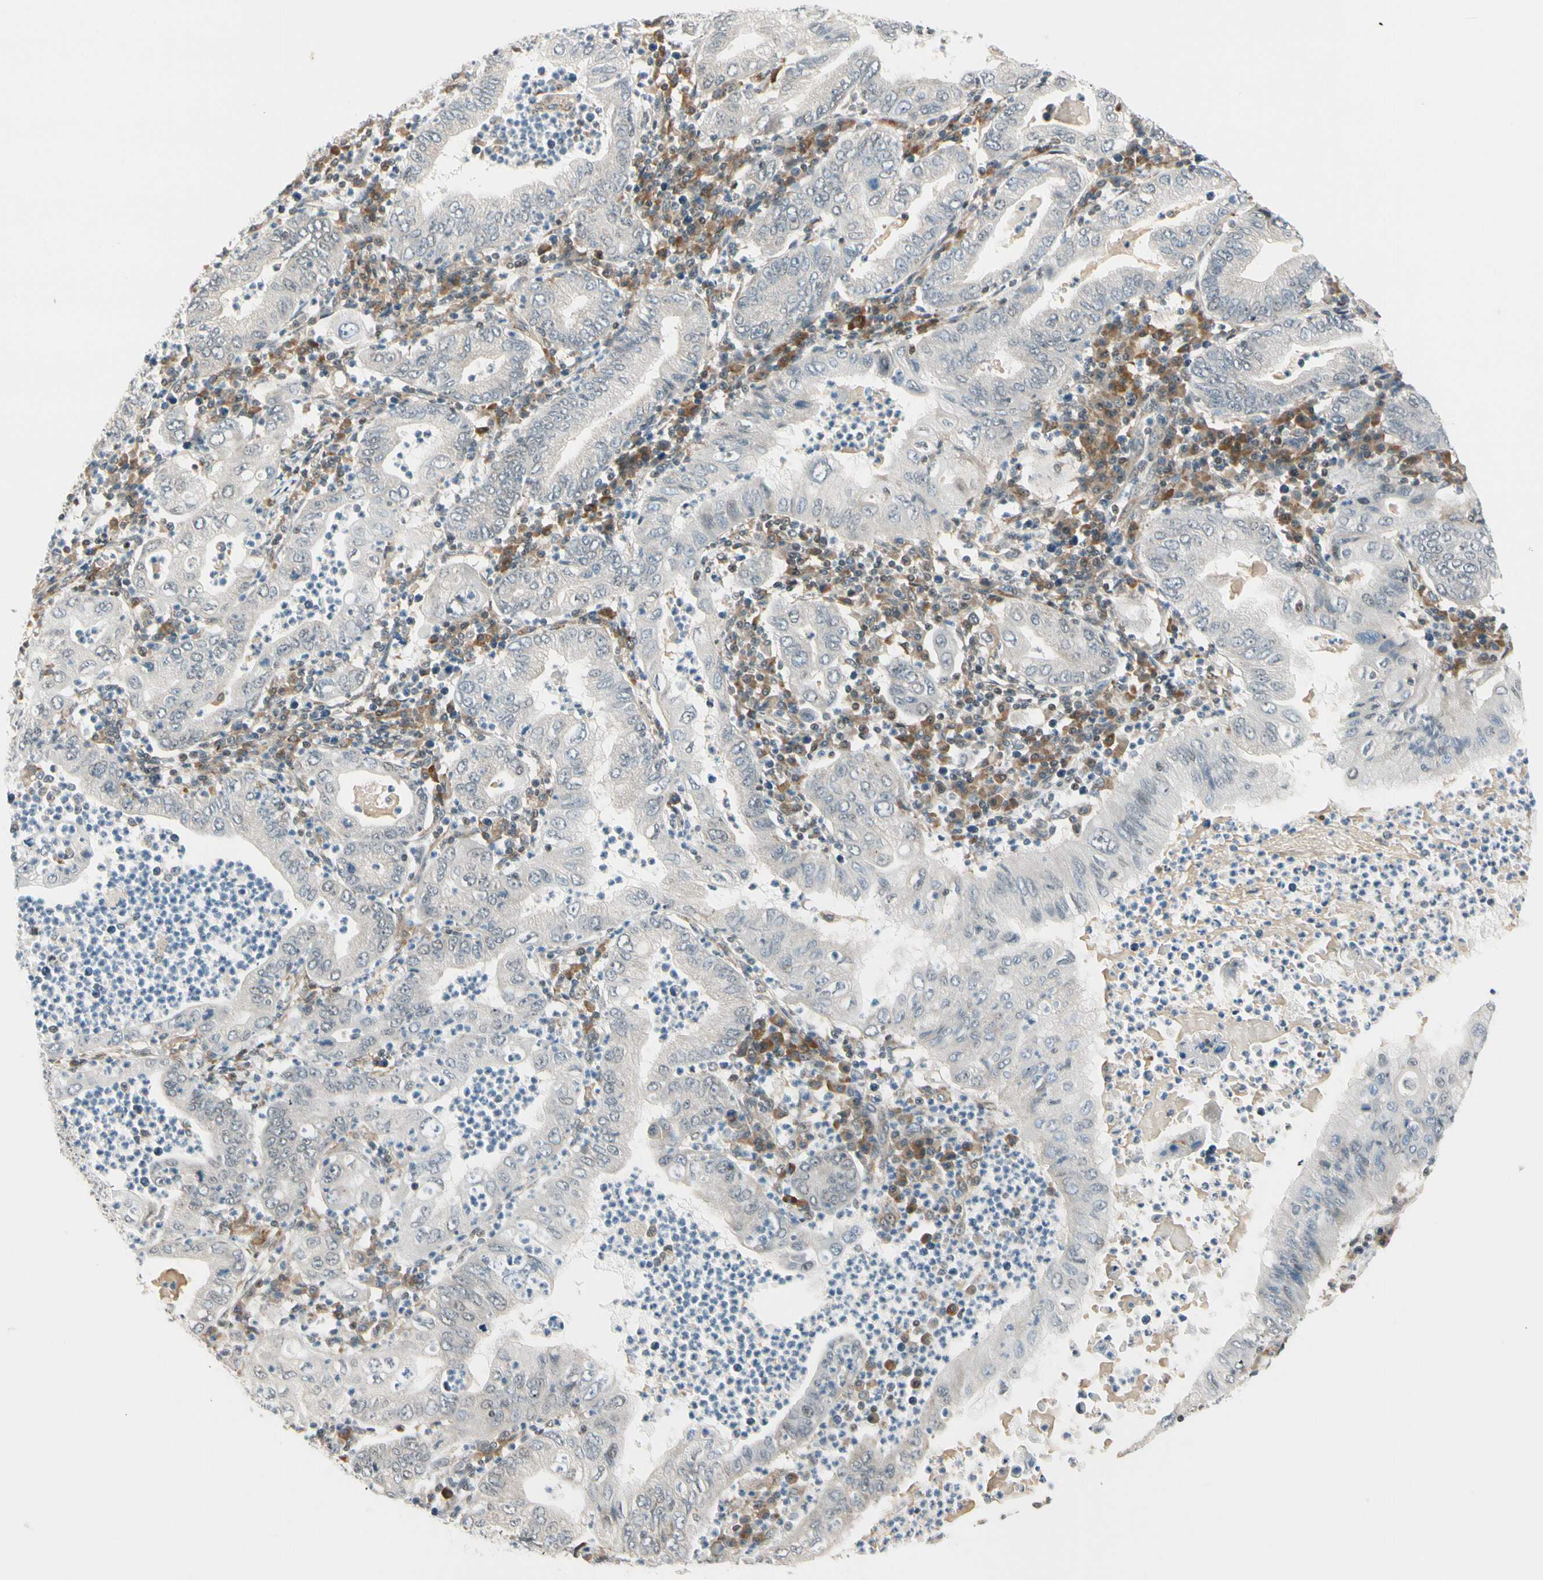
{"staining": {"intensity": "negative", "quantity": "none", "location": "none"}, "tissue": "stomach cancer", "cell_type": "Tumor cells", "image_type": "cancer", "snomed": [{"axis": "morphology", "description": "Normal tissue, NOS"}, {"axis": "morphology", "description": "Adenocarcinoma, NOS"}, {"axis": "topography", "description": "Esophagus"}, {"axis": "topography", "description": "Stomach, upper"}, {"axis": "topography", "description": "Peripheral nerve tissue"}], "caption": "DAB immunohistochemical staining of stomach cancer (adenocarcinoma) exhibits no significant staining in tumor cells. The staining is performed using DAB (3,3'-diaminobenzidine) brown chromogen with nuclei counter-stained in using hematoxylin.", "gene": "DAXX", "patient": {"sex": "male", "age": 62}}